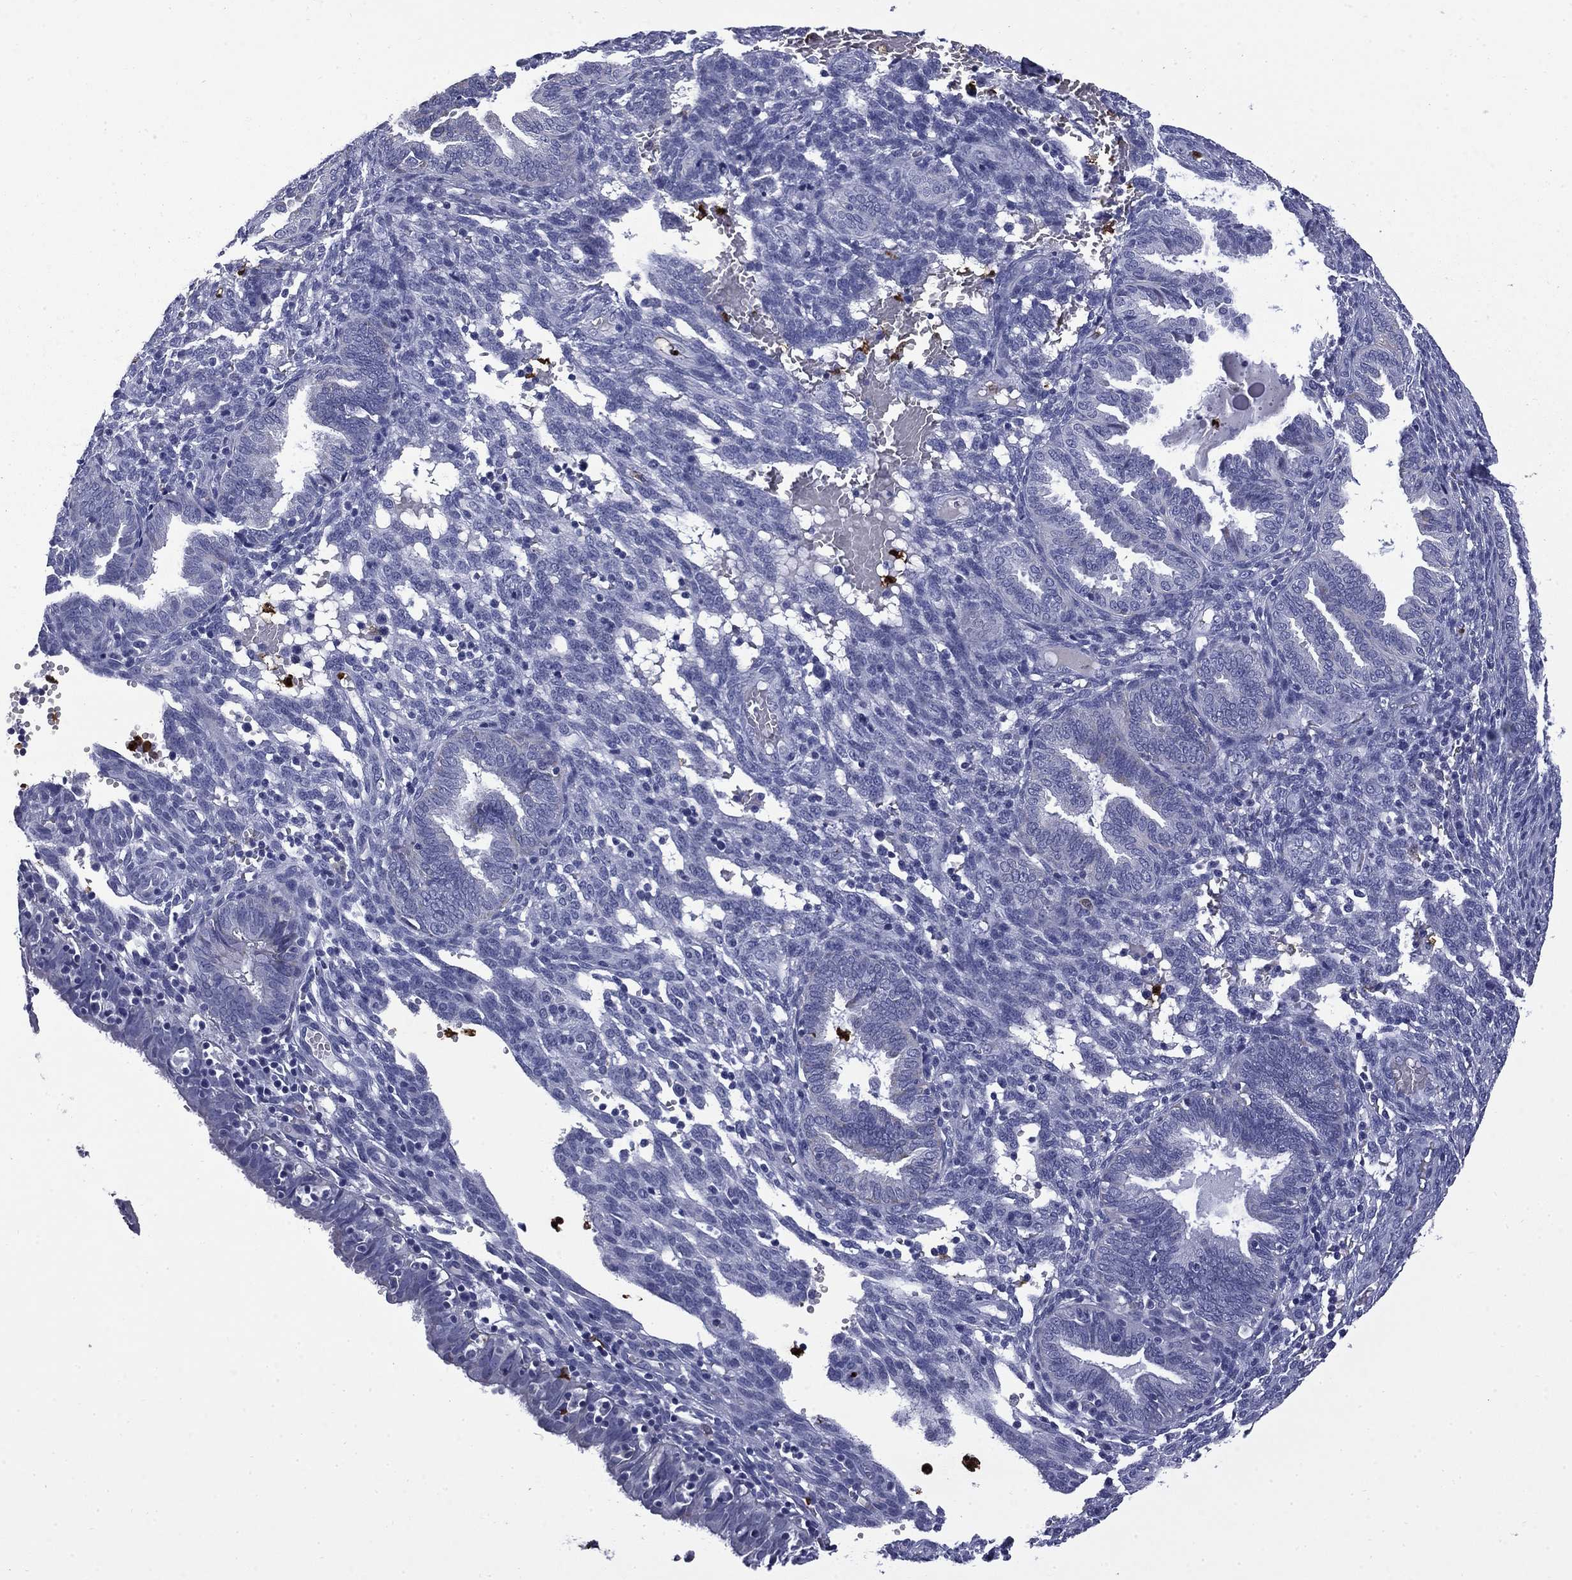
{"staining": {"intensity": "negative", "quantity": "none", "location": "none"}, "tissue": "endometrium", "cell_type": "Cells in endometrial stroma", "image_type": "normal", "snomed": [{"axis": "morphology", "description": "Normal tissue, NOS"}, {"axis": "topography", "description": "Endometrium"}], "caption": "IHC micrograph of unremarkable human endometrium stained for a protein (brown), which displays no expression in cells in endometrial stroma. (Immunohistochemistry (ihc), brightfield microscopy, high magnification).", "gene": "TRIM29", "patient": {"sex": "female", "age": 42}}